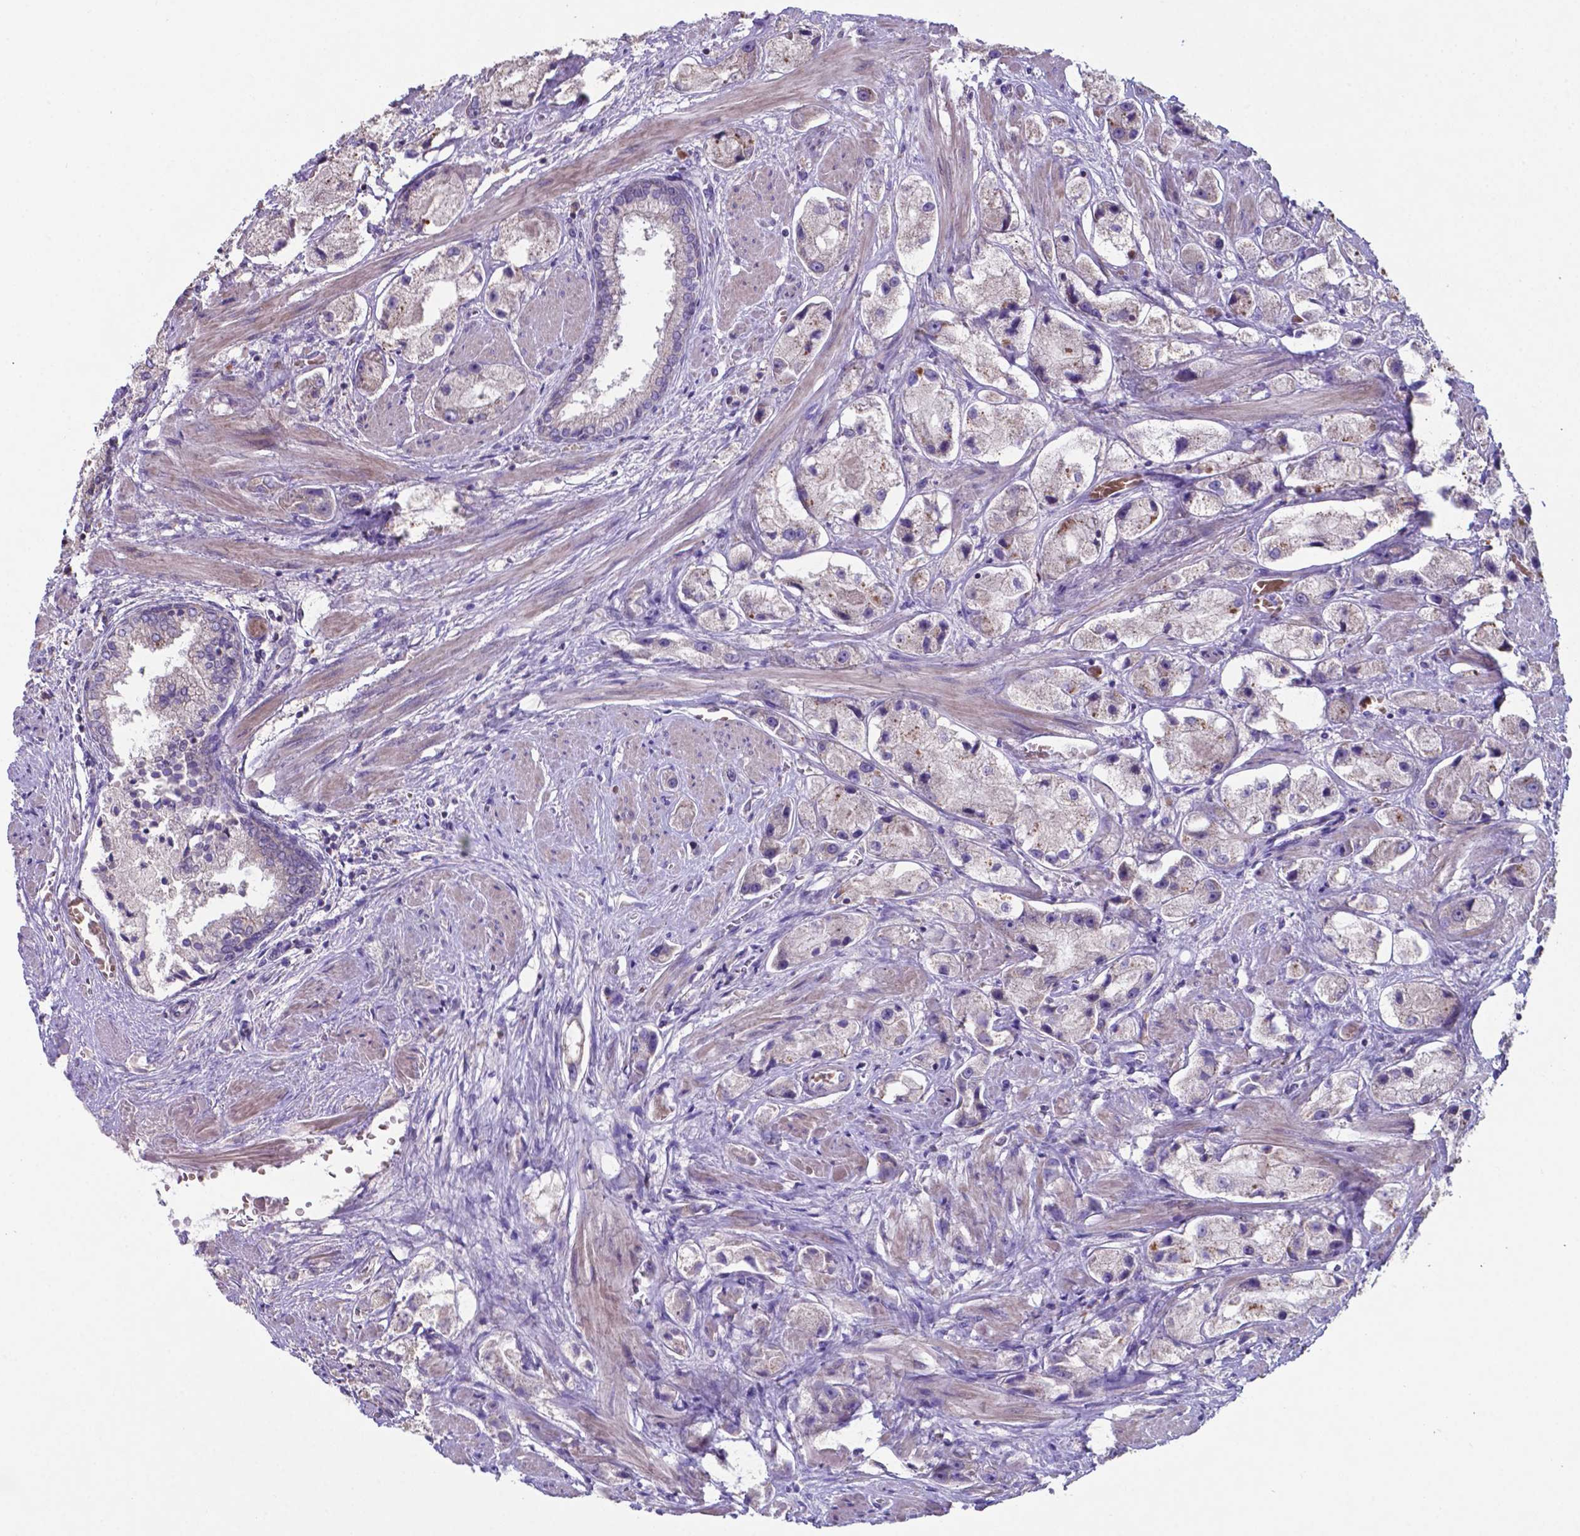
{"staining": {"intensity": "negative", "quantity": "none", "location": "none"}, "tissue": "prostate cancer", "cell_type": "Tumor cells", "image_type": "cancer", "snomed": [{"axis": "morphology", "description": "Adenocarcinoma, High grade"}, {"axis": "topography", "description": "Prostate"}], "caption": "High power microscopy histopathology image of an immunohistochemistry photomicrograph of prostate high-grade adenocarcinoma, revealing no significant expression in tumor cells.", "gene": "TYRO3", "patient": {"sex": "male", "age": 67}}